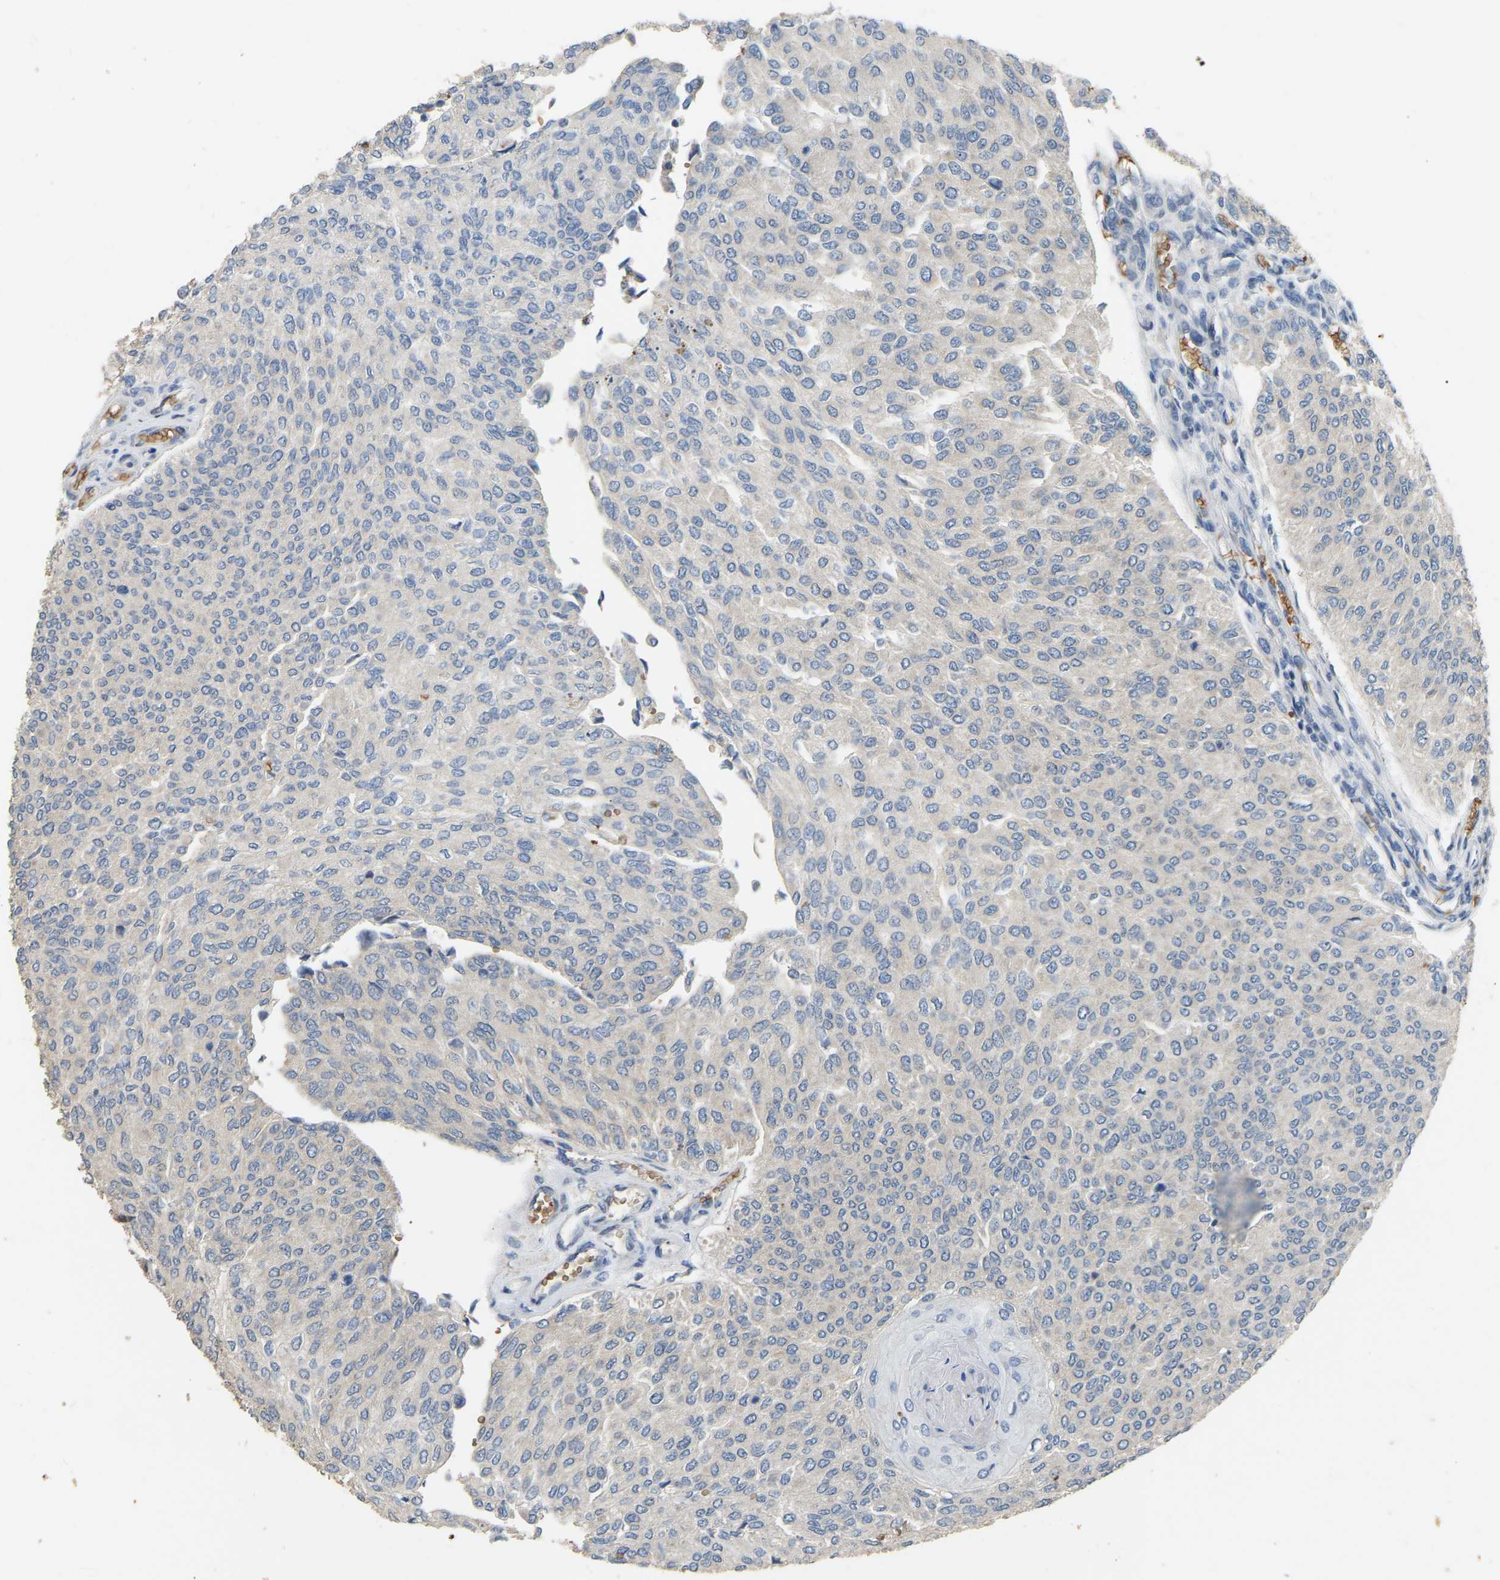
{"staining": {"intensity": "negative", "quantity": "none", "location": "none"}, "tissue": "urothelial cancer", "cell_type": "Tumor cells", "image_type": "cancer", "snomed": [{"axis": "morphology", "description": "Urothelial carcinoma, Low grade"}, {"axis": "topography", "description": "Urinary bladder"}], "caption": "The photomicrograph reveals no staining of tumor cells in urothelial cancer.", "gene": "CFAP298", "patient": {"sex": "female", "age": 79}}